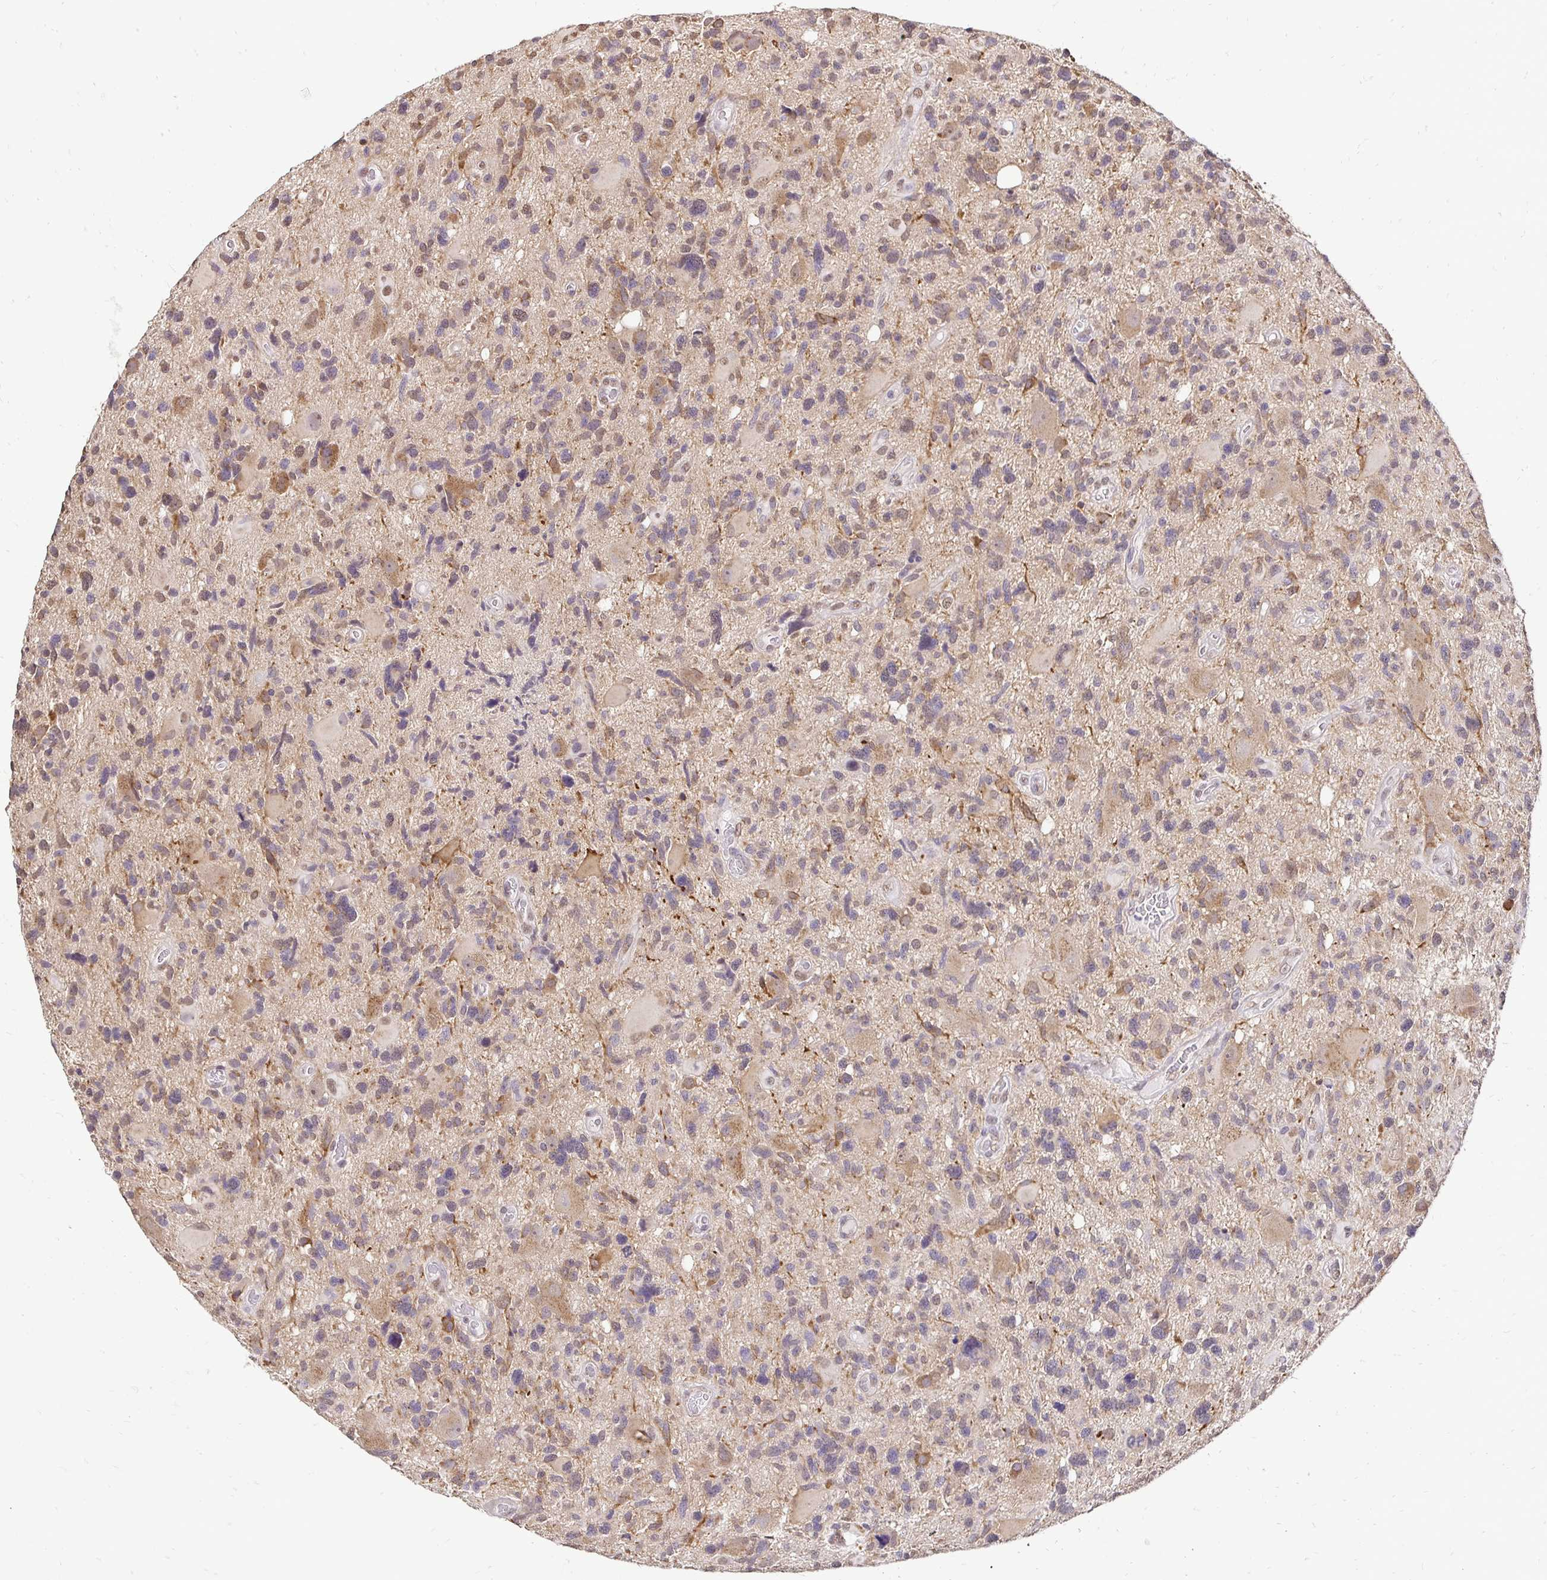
{"staining": {"intensity": "weak", "quantity": "<25%", "location": "cytoplasmic/membranous"}, "tissue": "glioma", "cell_type": "Tumor cells", "image_type": "cancer", "snomed": [{"axis": "morphology", "description": "Glioma, malignant, High grade"}, {"axis": "topography", "description": "Brain"}], "caption": "DAB immunohistochemical staining of glioma reveals no significant positivity in tumor cells.", "gene": "RHEBL1", "patient": {"sex": "male", "age": 49}}